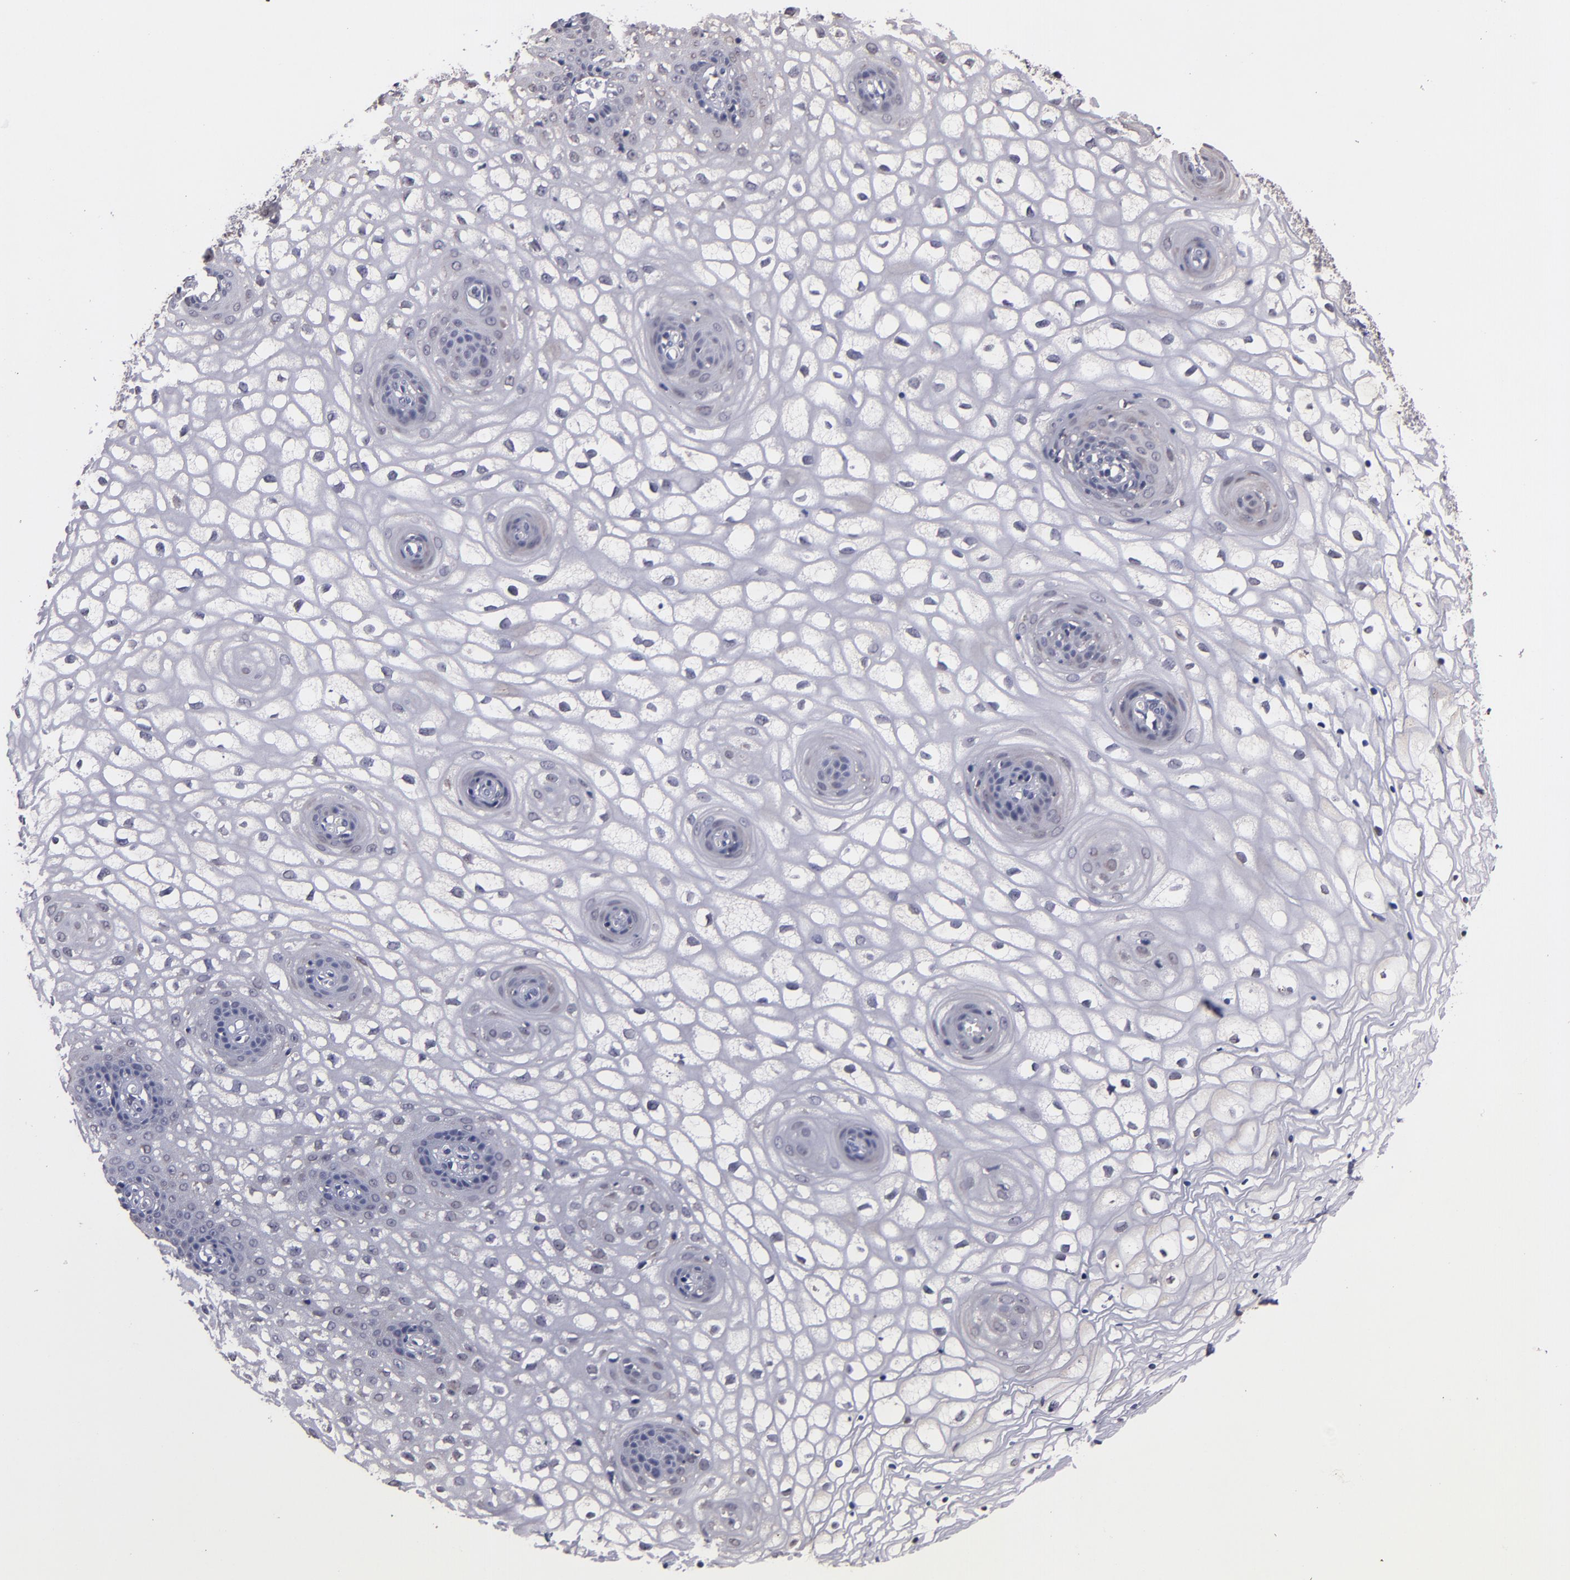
{"staining": {"intensity": "negative", "quantity": "none", "location": "none"}, "tissue": "vagina", "cell_type": "Squamous epithelial cells", "image_type": "normal", "snomed": [{"axis": "morphology", "description": "Normal tissue, NOS"}, {"axis": "topography", "description": "Vagina"}], "caption": "Immunohistochemical staining of benign vagina reveals no significant staining in squamous epithelial cells.", "gene": "S100A1", "patient": {"sex": "female", "age": 34}}